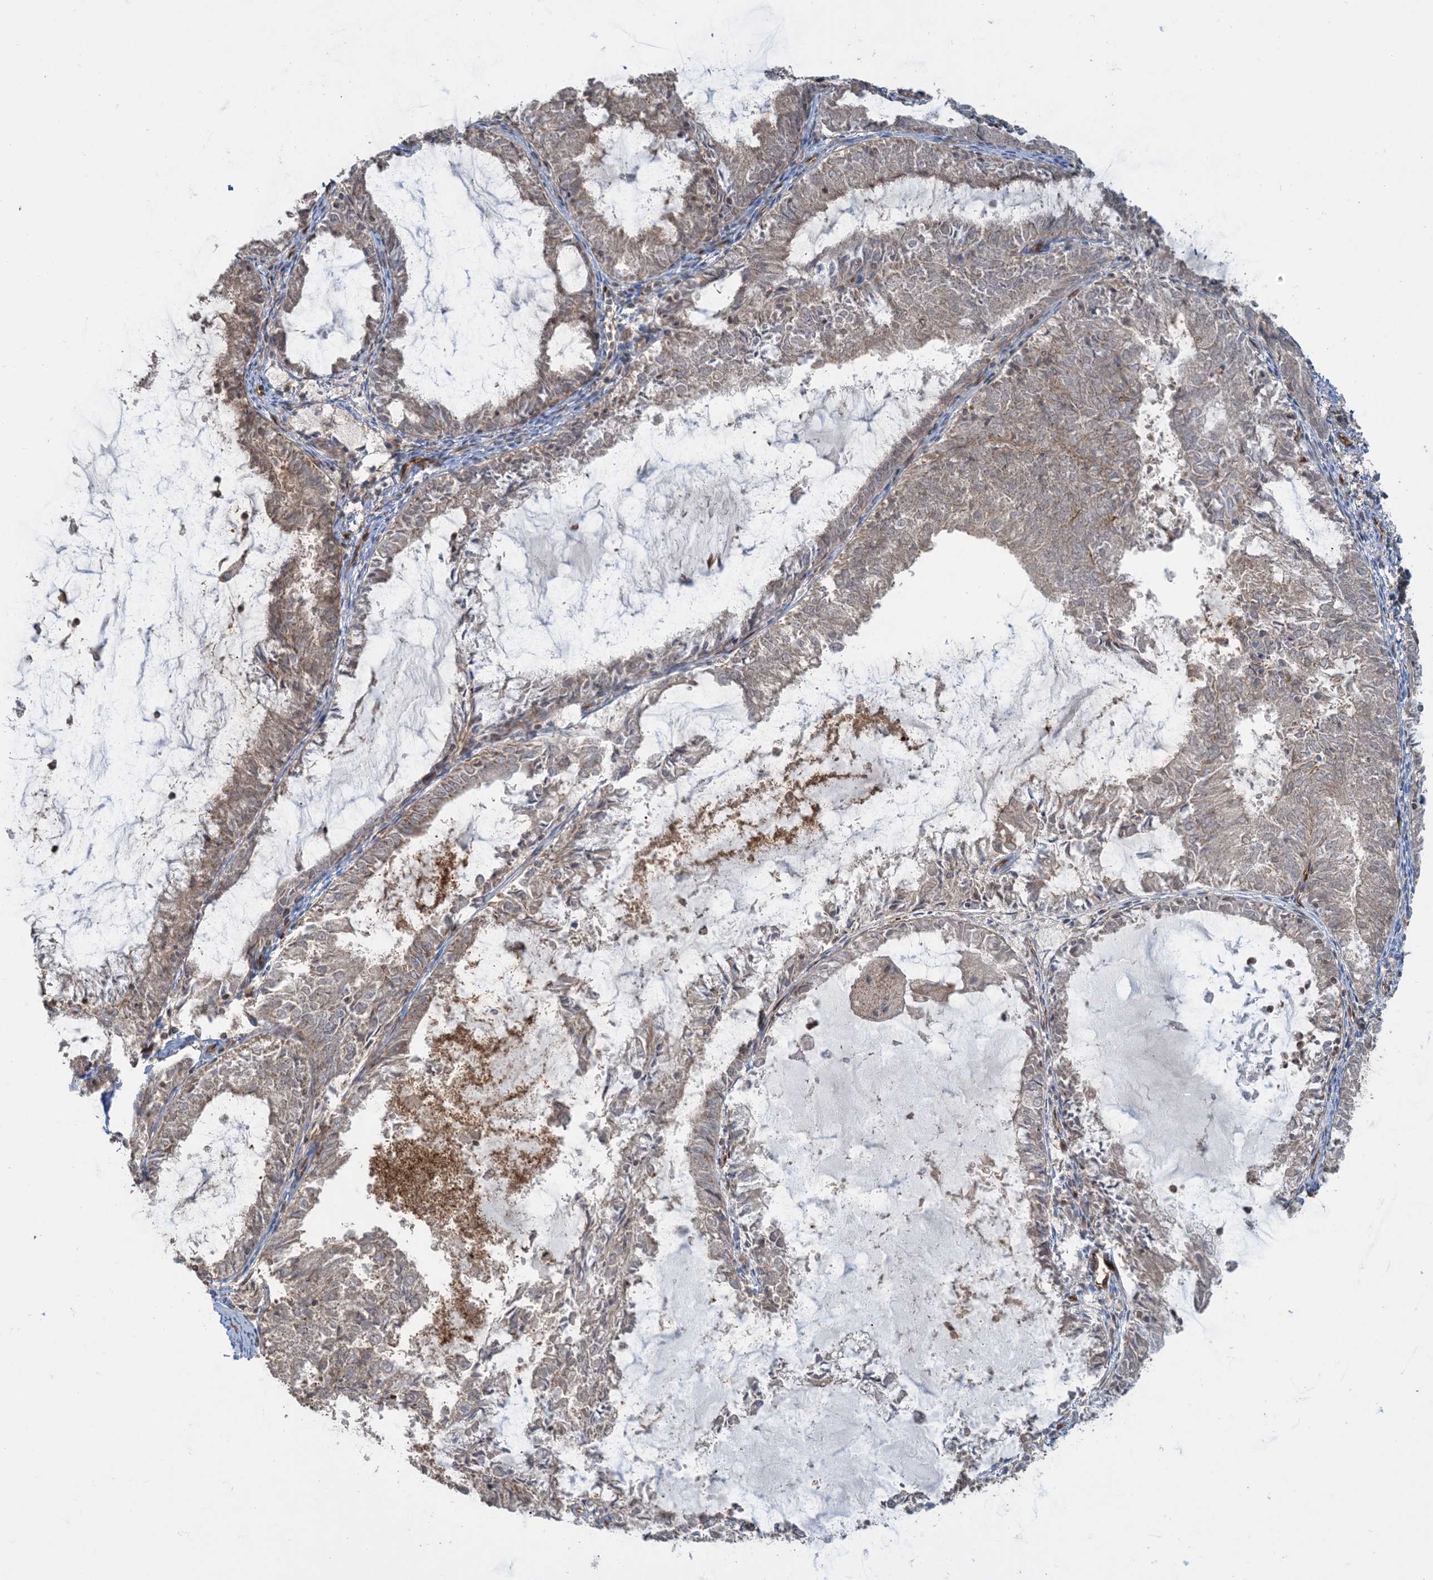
{"staining": {"intensity": "moderate", "quantity": "25%-75%", "location": "cytoplasmic/membranous"}, "tissue": "endometrial cancer", "cell_type": "Tumor cells", "image_type": "cancer", "snomed": [{"axis": "morphology", "description": "Adenocarcinoma, NOS"}, {"axis": "topography", "description": "Endometrium"}], "caption": "This is an image of immunohistochemistry staining of endometrial cancer (adenocarcinoma), which shows moderate positivity in the cytoplasmic/membranous of tumor cells.", "gene": "PPM1F", "patient": {"sex": "female", "age": 57}}